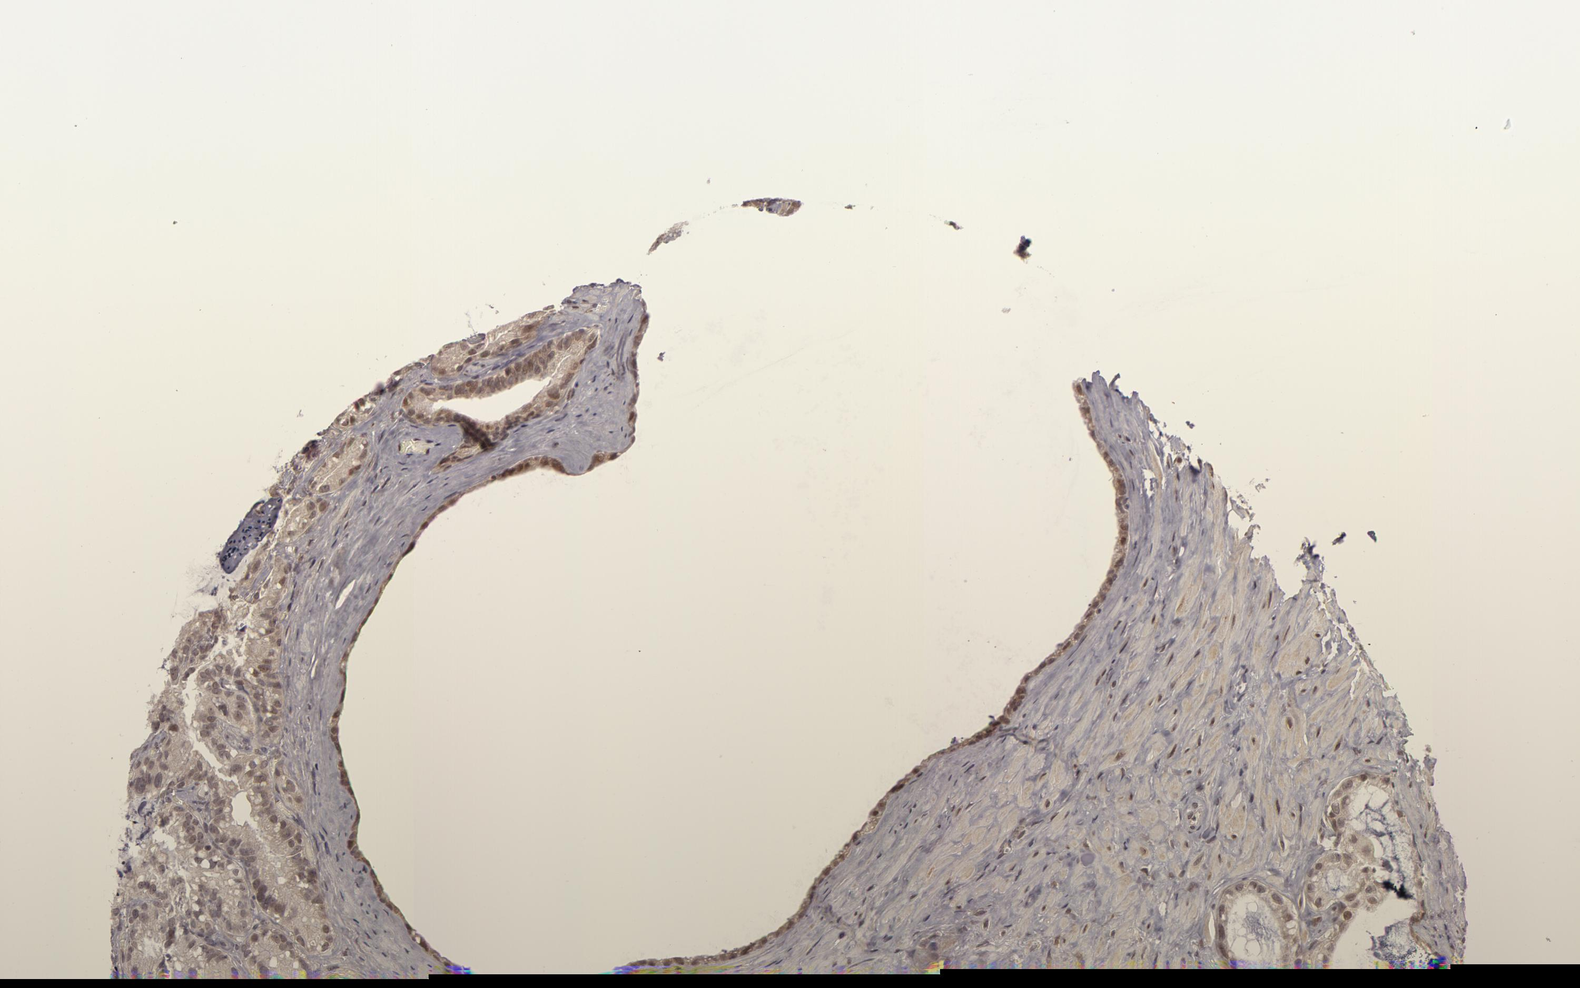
{"staining": {"intensity": "weak", "quantity": ">75%", "location": "nuclear"}, "tissue": "seminal vesicle", "cell_type": "Glandular cells", "image_type": "normal", "snomed": [{"axis": "morphology", "description": "Normal tissue, NOS"}, {"axis": "topography", "description": "Seminal veicle"}], "caption": "DAB immunohistochemical staining of normal human seminal vesicle reveals weak nuclear protein expression in approximately >75% of glandular cells.", "gene": "ZNF133", "patient": {"sex": "male", "age": 63}}